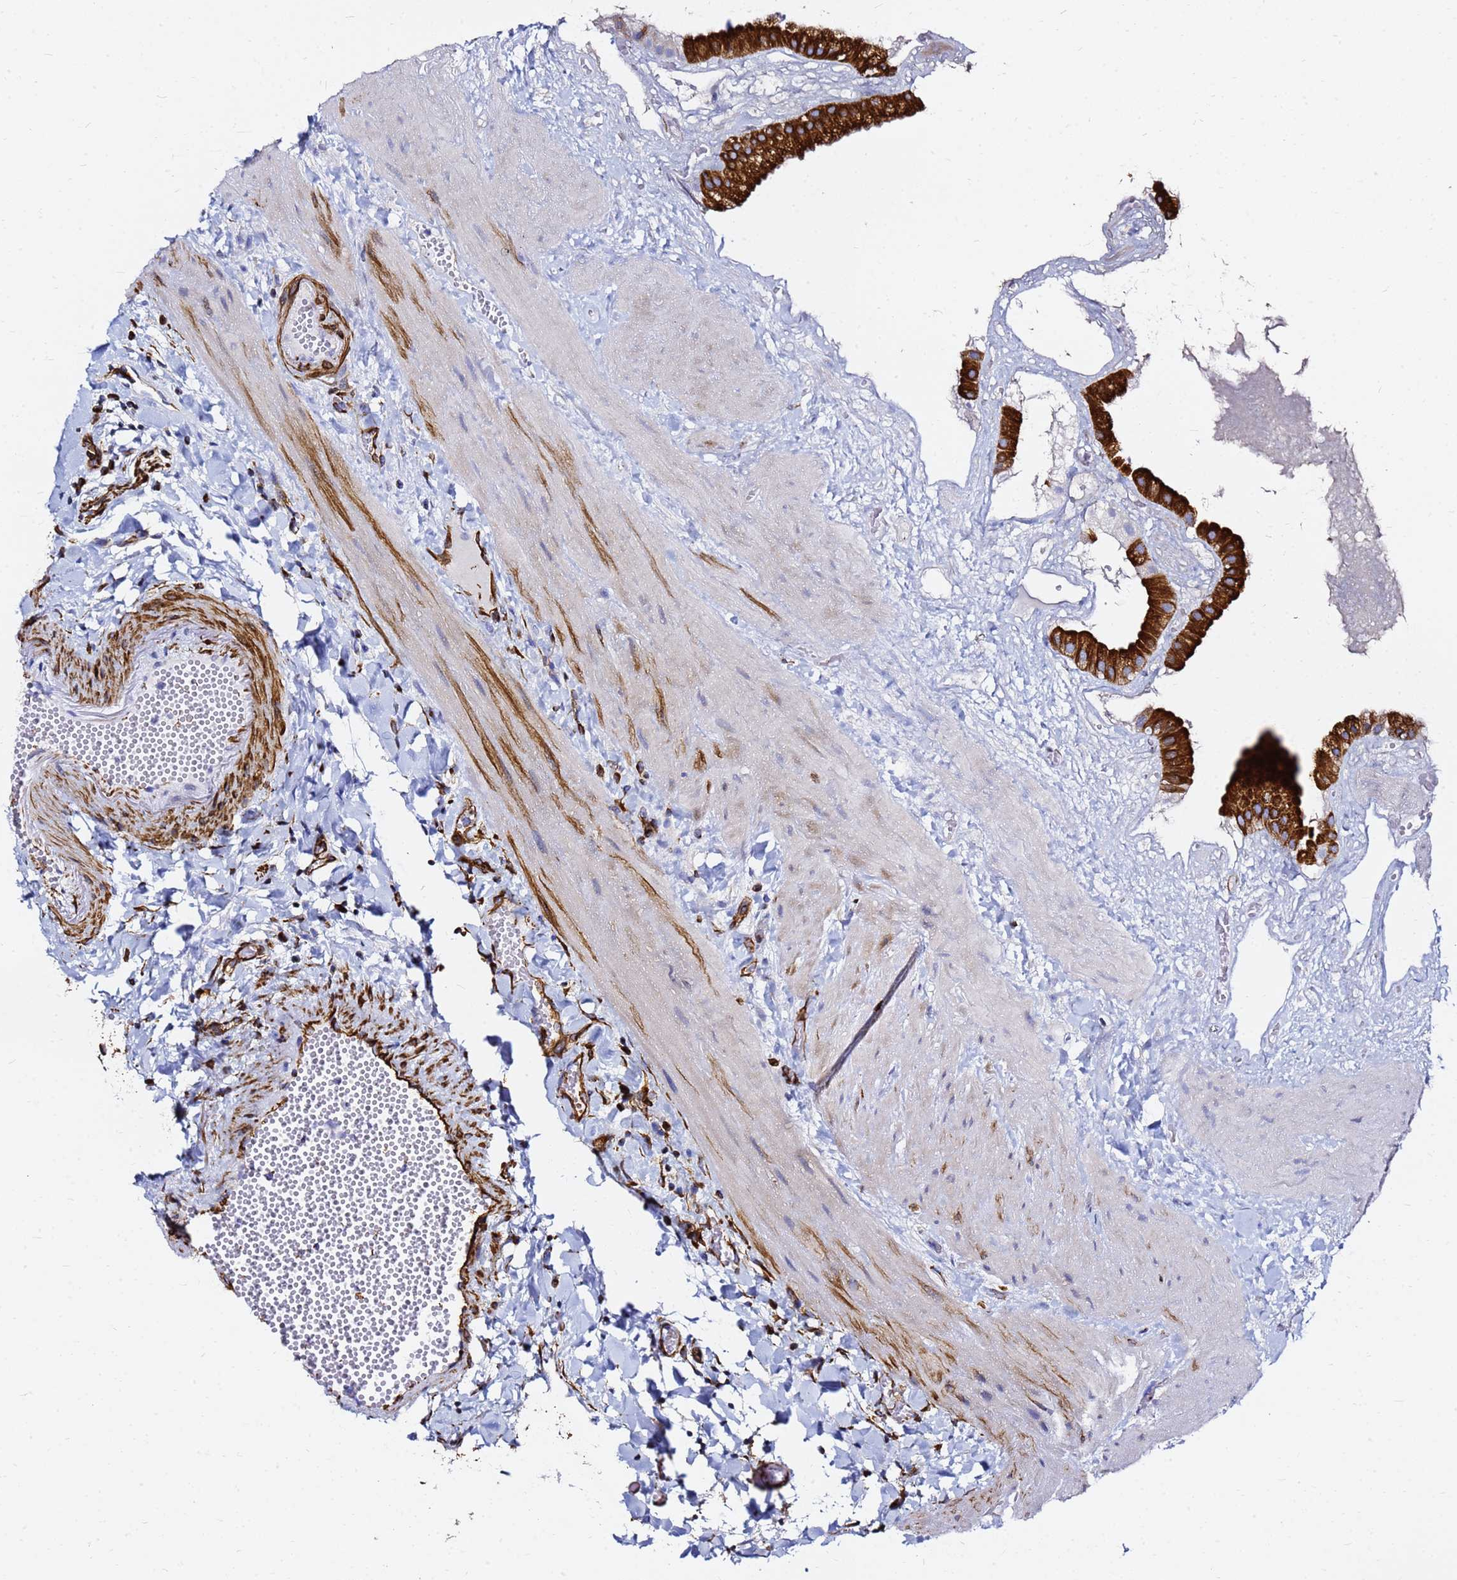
{"staining": {"intensity": "strong", "quantity": ">75%", "location": "cytoplasmic/membranous"}, "tissue": "gallbladder", "cell_type": "Glandular cells", "image_type": "normal", "snomed": [{"axis": "morphology", "description": "Normal tissue, NOS"}, {"axis": "topography", "description": "Gallbladder"}], "caption": "A brown stain shows strong cytoplasmic/membranous expression of a protein in glandular cells of unremarkable gallbladder.", "gene": "TUBA8", "patient": {"sex": "male", "age": 55}}